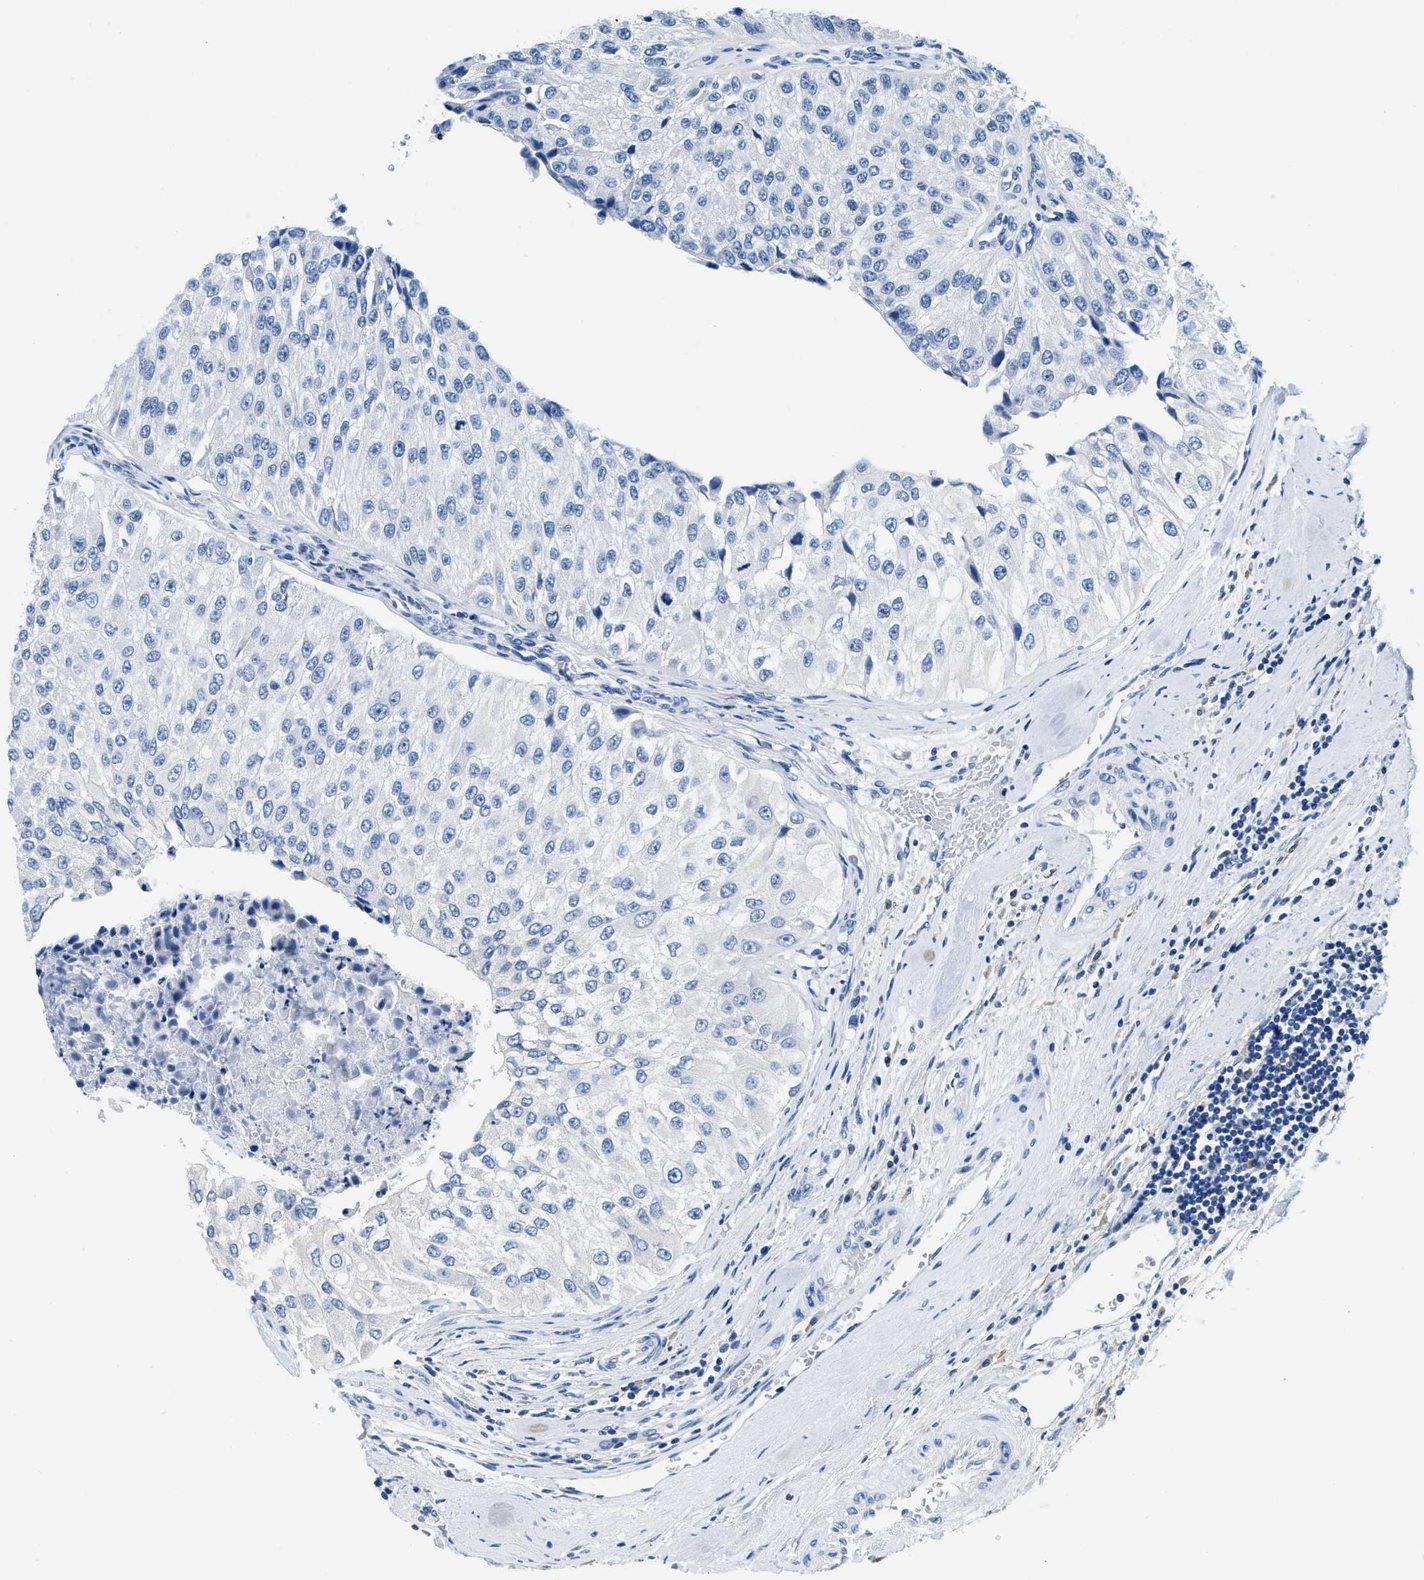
{"staining": {"intensity": "negative", "quantity": "none", "location": "none"}, "tissue": "urothelial cancer", "cell_type": "Tumor cells", "image_type": "cancer", "snomed": [{"axis": "morphology", "description": "Urothelial carcinoma, High grade"}, {"axis": "topography", "description": "Kidney"}, {"axis": "topography", "description": "Urinary bladder"}], "caption": "DAB immunohistochemical staining of urothelial cancer demonstrates no significant staining in tumor cells.", "gene": "ZDHHC13", "patient": {"sex": "male", "age": 77}}